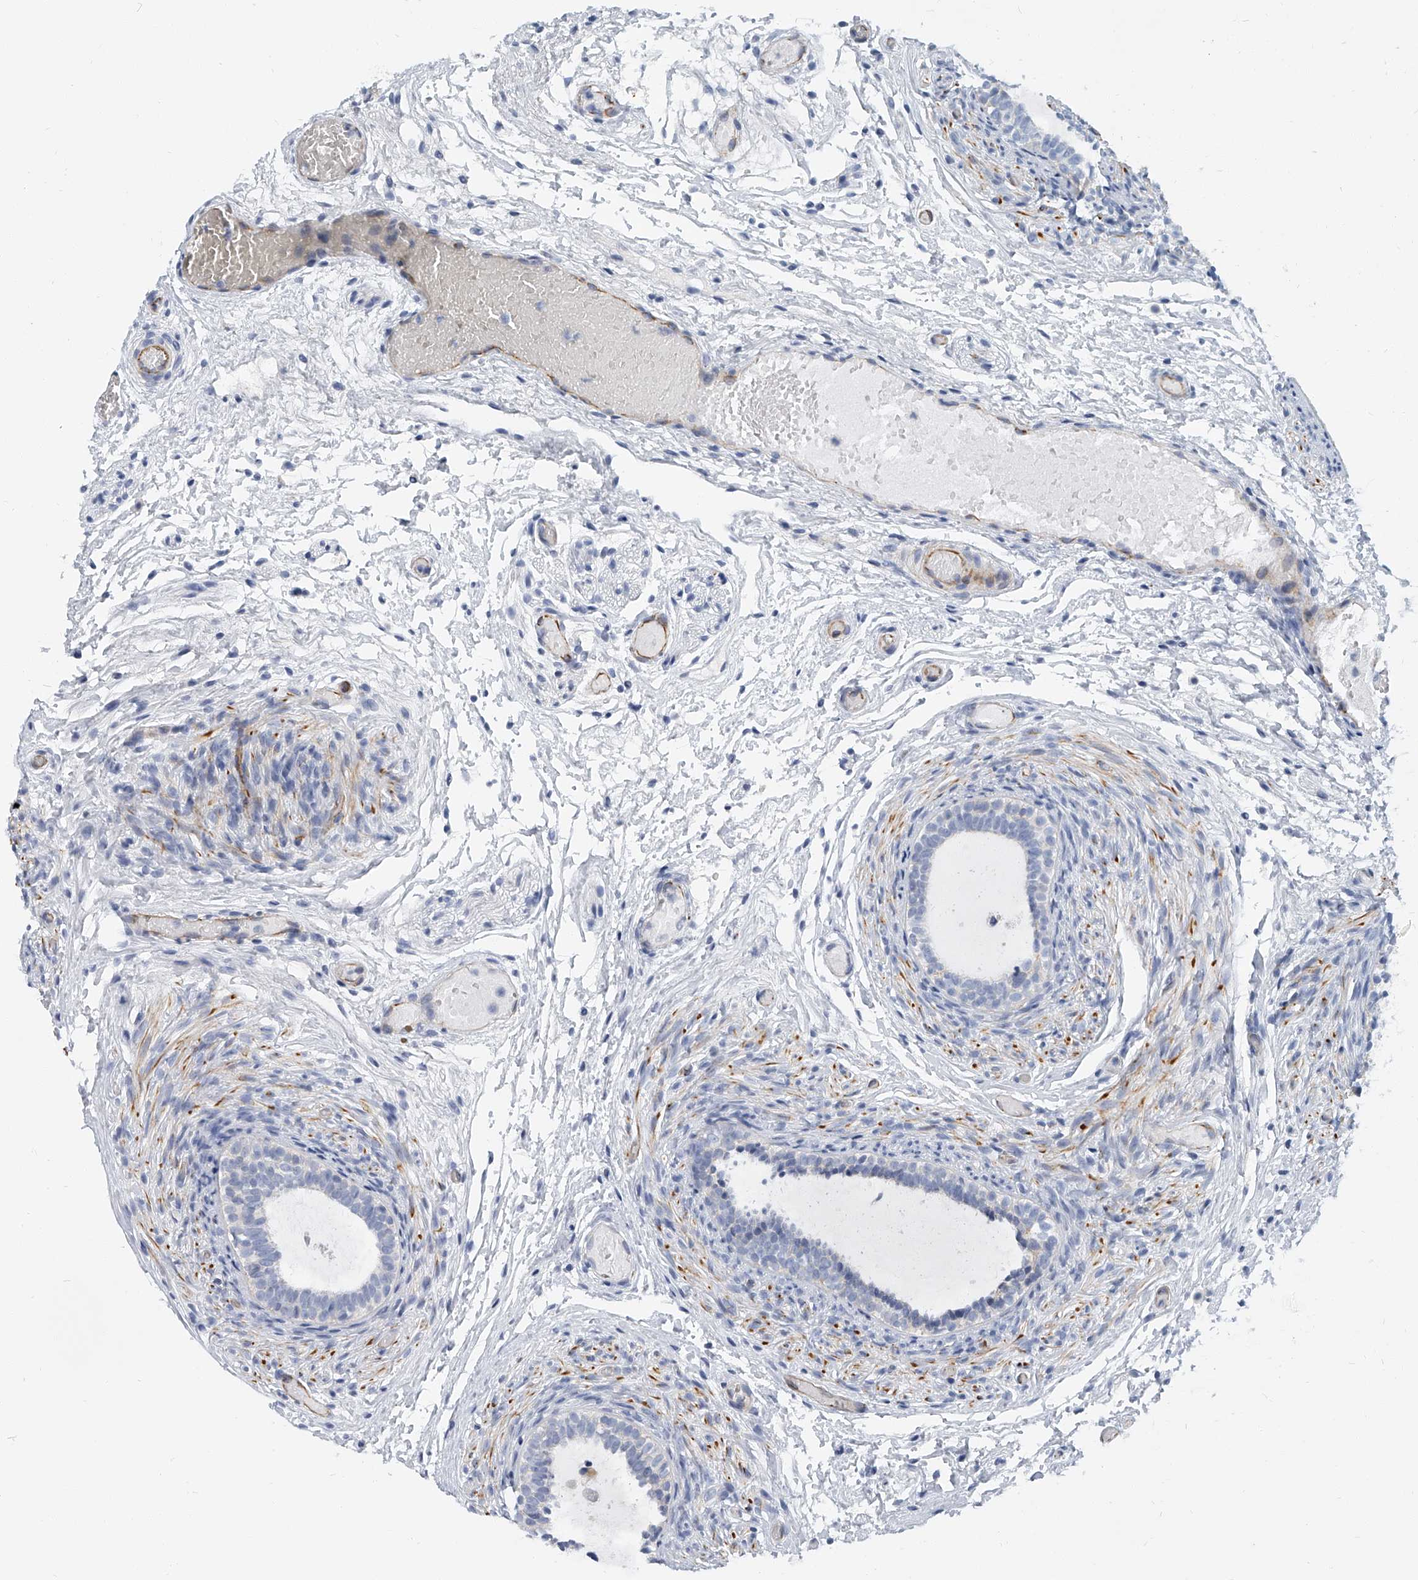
{"staining": {"intensity": "negative", "quantity": "none", "location": "none"}, "tissue": "epididymis", "cell_type": "Glandular cells", "image_type": "normal", "snomed": [{"axis": "morphology", "description": "Normal tissue, NOS"}, {"axis": "topography", "description": "Epididymis"}], "caption": "The IHC photomicrograph has no significant staining in glandular cells of epididymis.", "gene": "KIRREL1", "patient": {"sex": "male", "age": 5}}